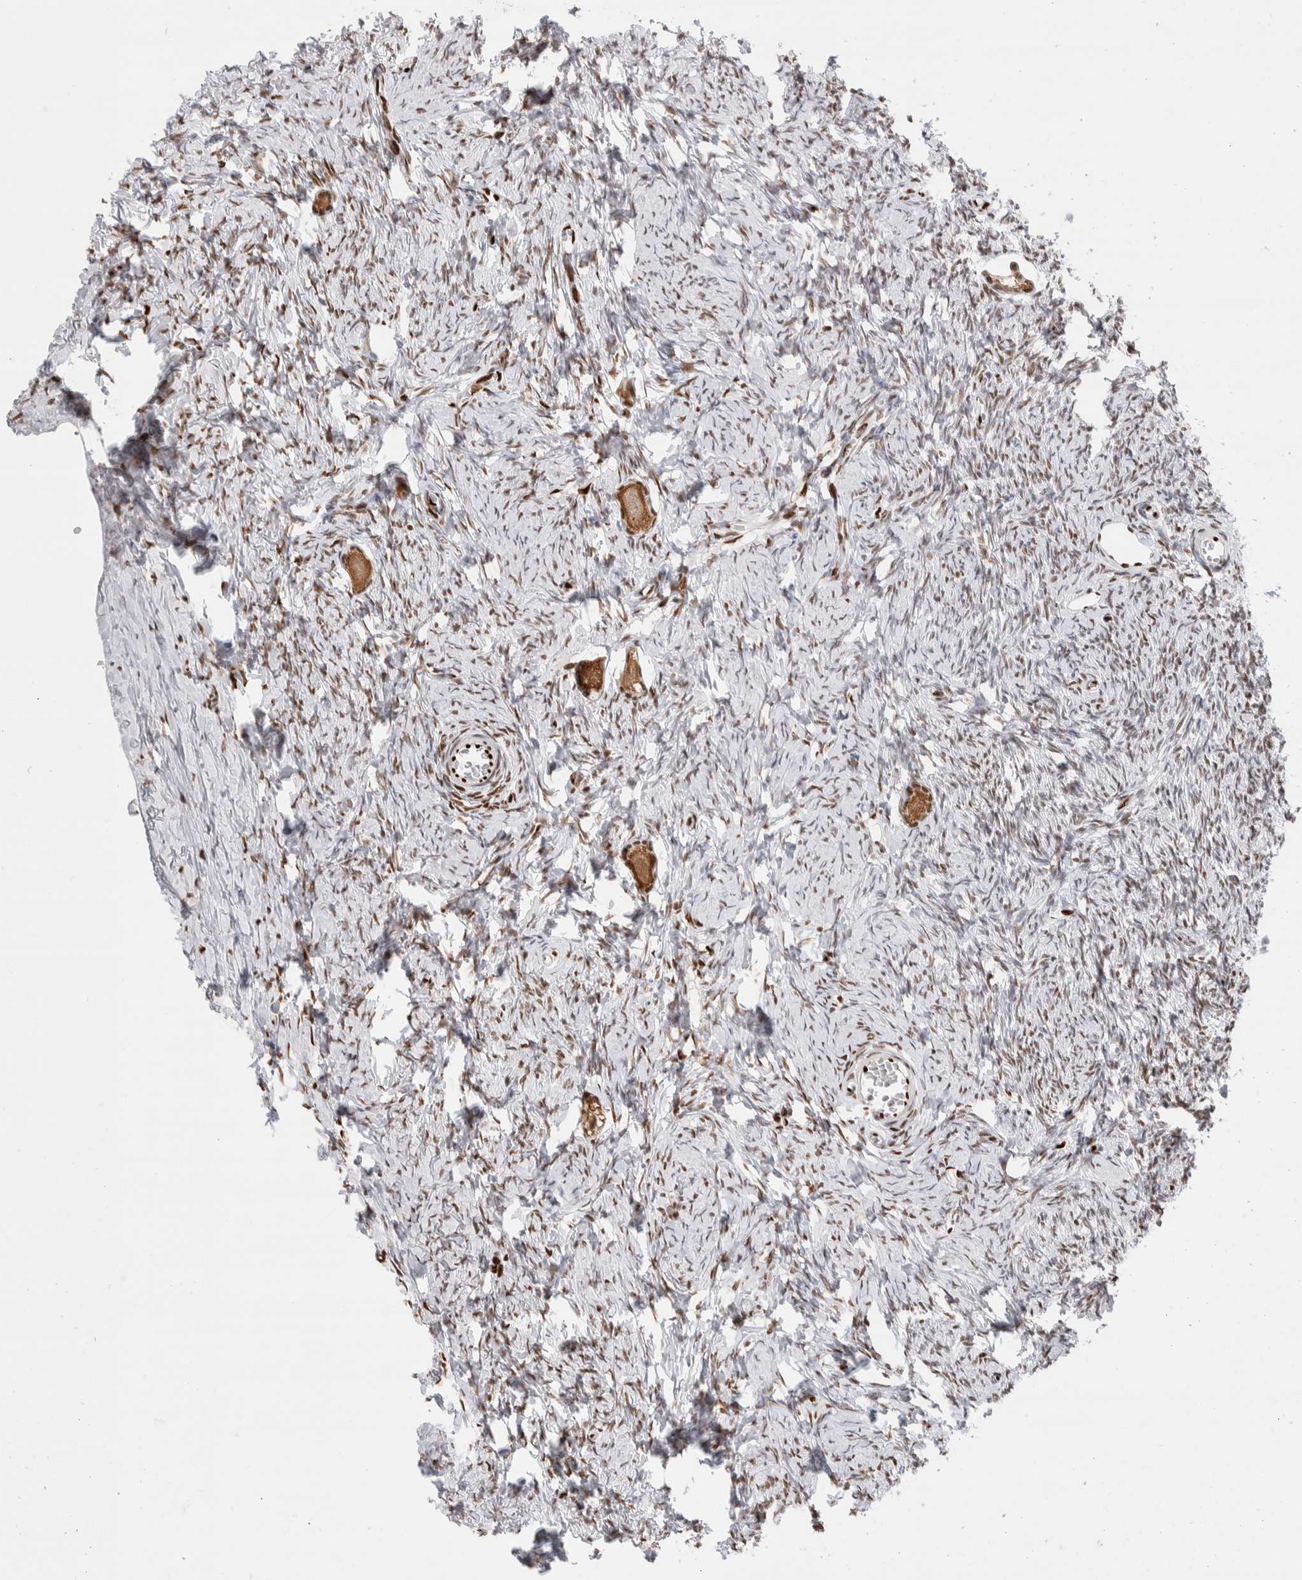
{"staining": {"intensity": "moderate", "quantity": ">75%", "location": "cytoplasmic/membranous,nuclear"}, "tissue": "ovary", "cell_type": "Follicle cells", "image_type": "normal", "snomed": [{"axis": "morphology", "description": "Normal tissue, NOS"}, {"axis": "topography", "description": "Ovary"}], "caption": "This histopathology image exhibits IHC staining of unremarkable human ovary, with medium moderate cytoplasmic/membranous,nuclear positivity in approximately >75% of follicle cells.", "gene": "C17orf49", "patient": {"sex": "female", "age": 27}}